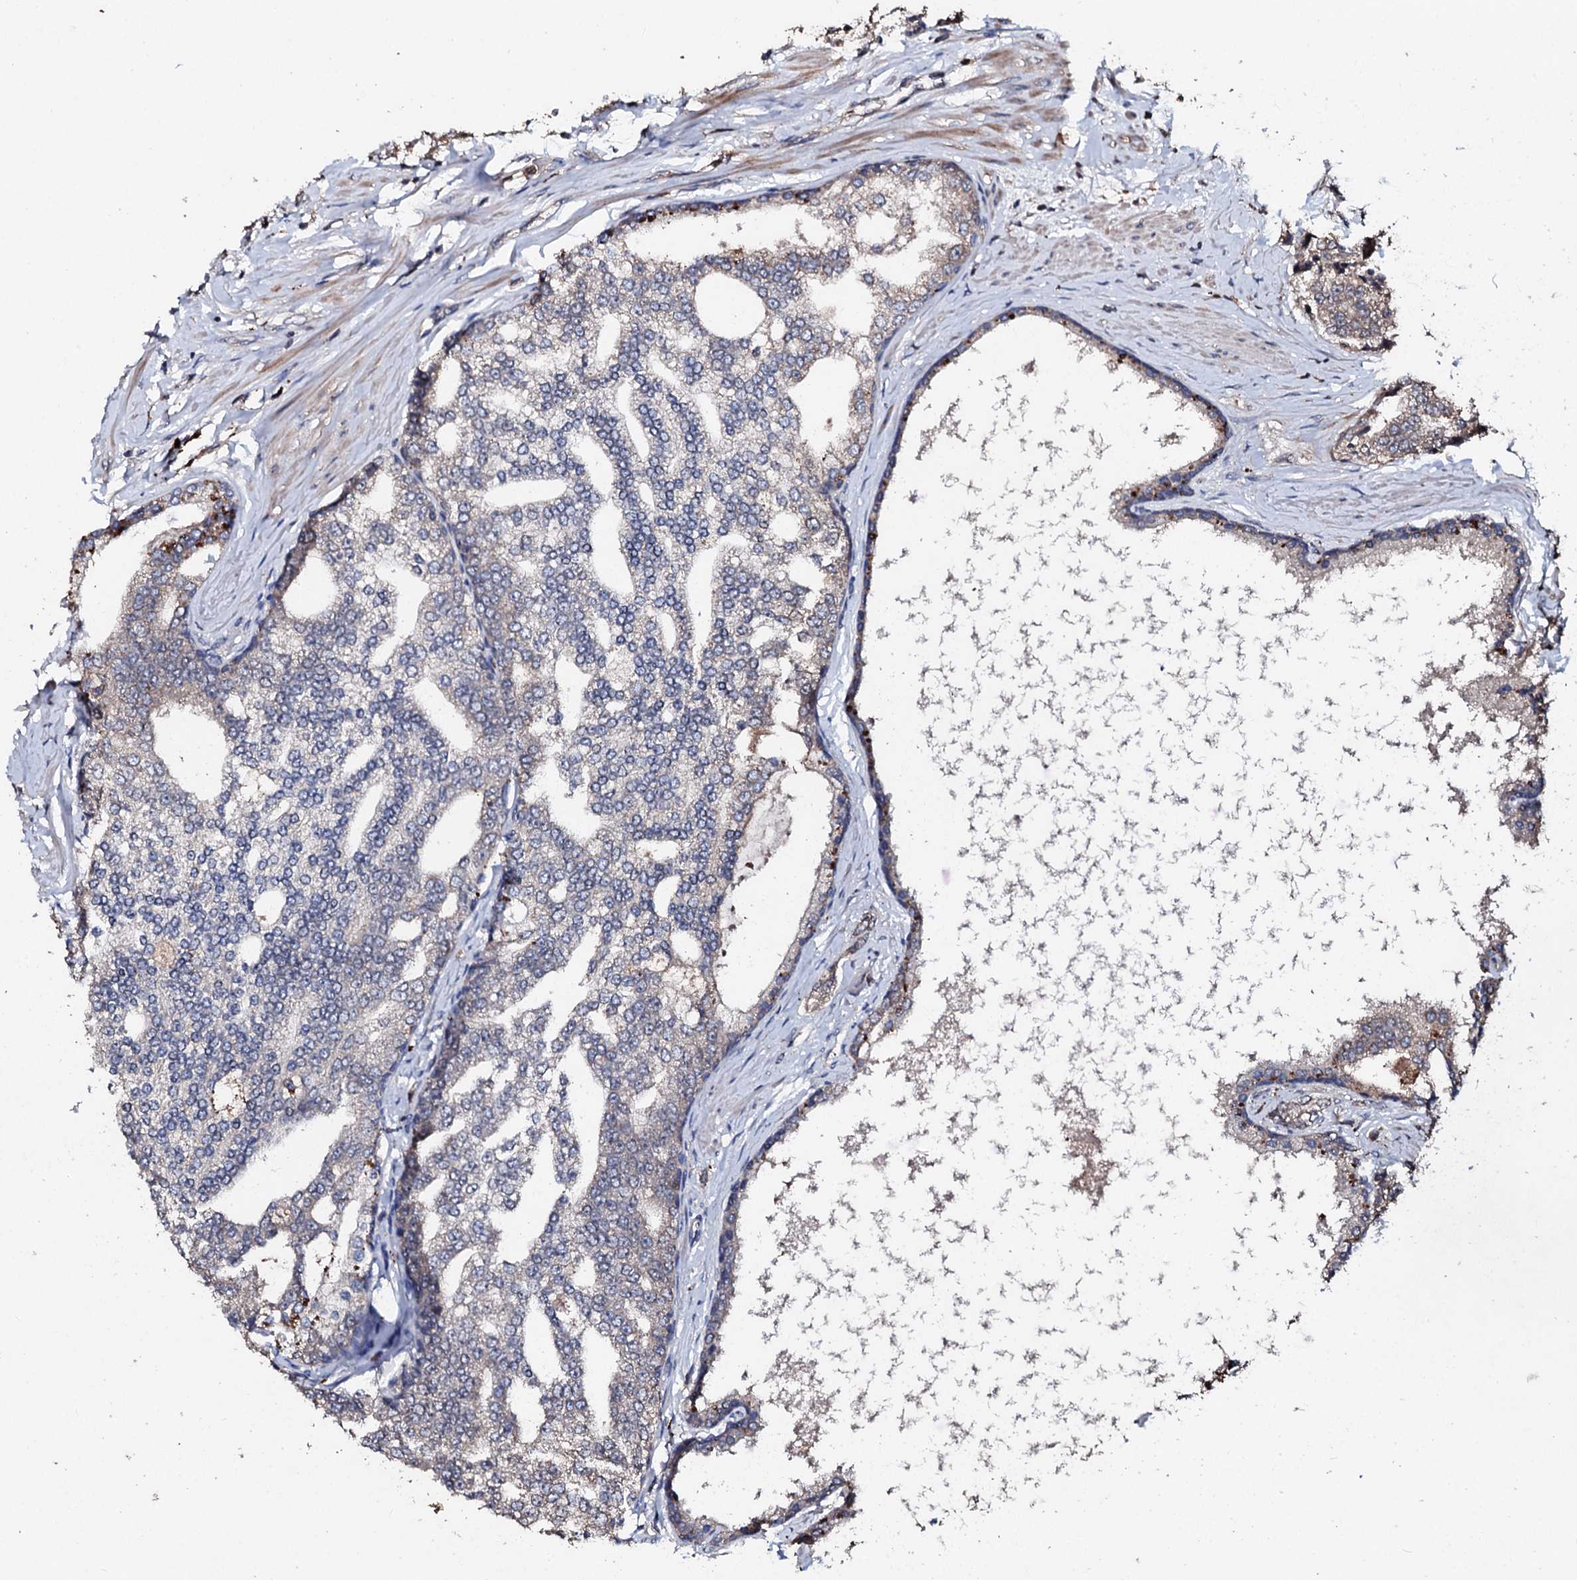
{"staining": {"intensity": "negative", "quantity": "none", "location": "none"}, "tissue": "prostate cancer", "cell_type": "Tumor cells", "image_type": "cancer", "snomed": [{"axis": "morphology", "description": "Adenocarcinoma, High grade"}, {"axis": "topography", "description": "Prostate"}], "caption": "Prostate cancer was stained to show a protein in brown. There is no significant staining in tumor cells.", "gene": "SDHAF2", "patient": {"sex": "male", "age": 64}}